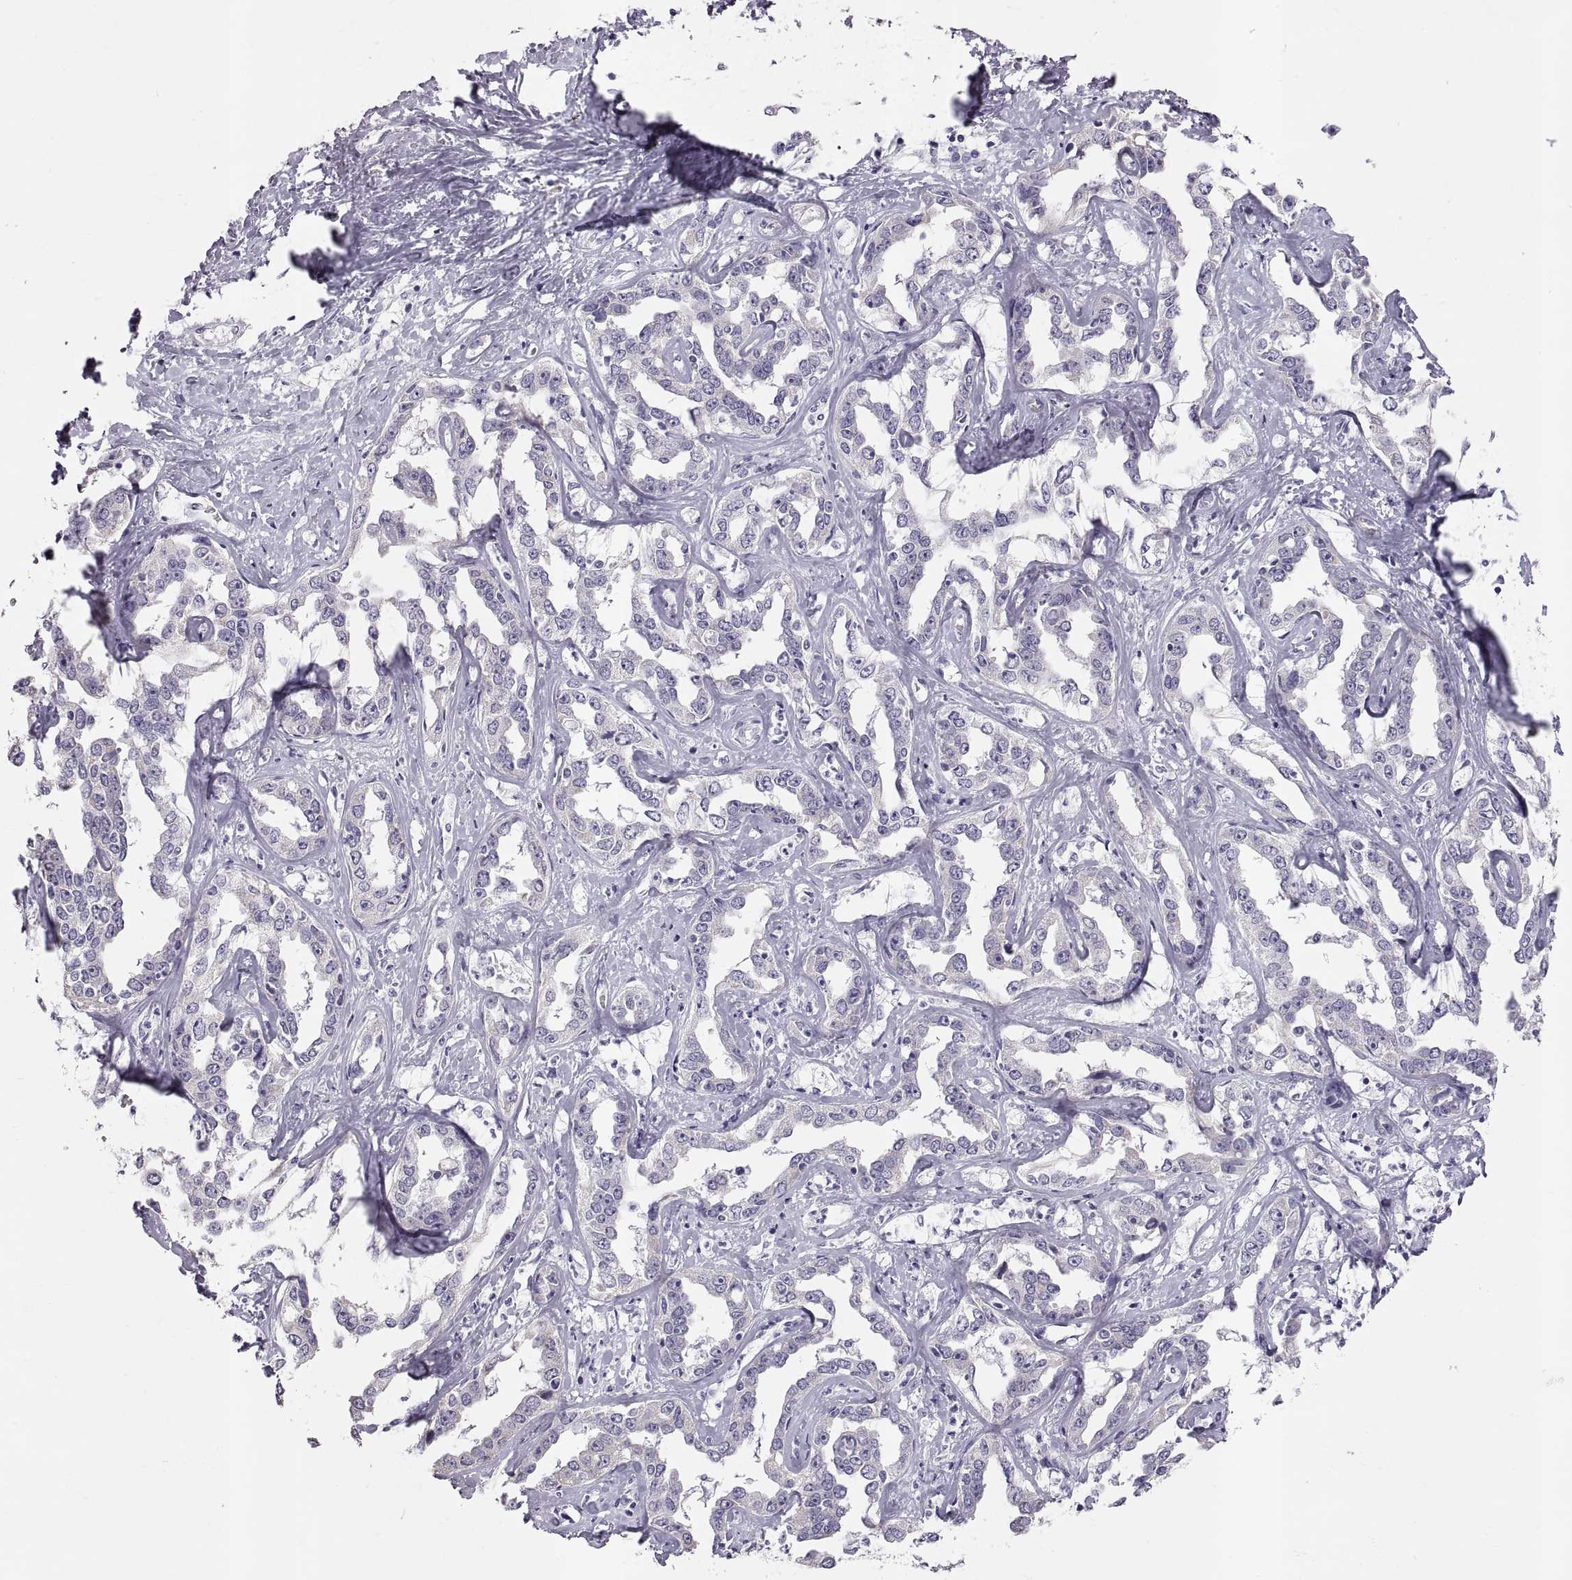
{"staining": {"intensity": "negative", "quantity": "none", "location": "none"}, "tissue": "liver cancer", "cell_type": "Tumor cells", "image_type": "cancer", "snomed": [{"axis": "morphology", "description": "Cholangiocarcinoma"}, {"axis": "topography", "description": "Liver"}], "caption": "This image is of liver cancer (cholangiocarcinoma) stained with immunohistochemistry (IHC) to label a protein in brown with the nuclei are counter-stained blue. There is no staining in tumor cells. Nuclei are stained in blue.", "gene": "WBP2NL", "patient": {"sex": "male", "age": 59}}